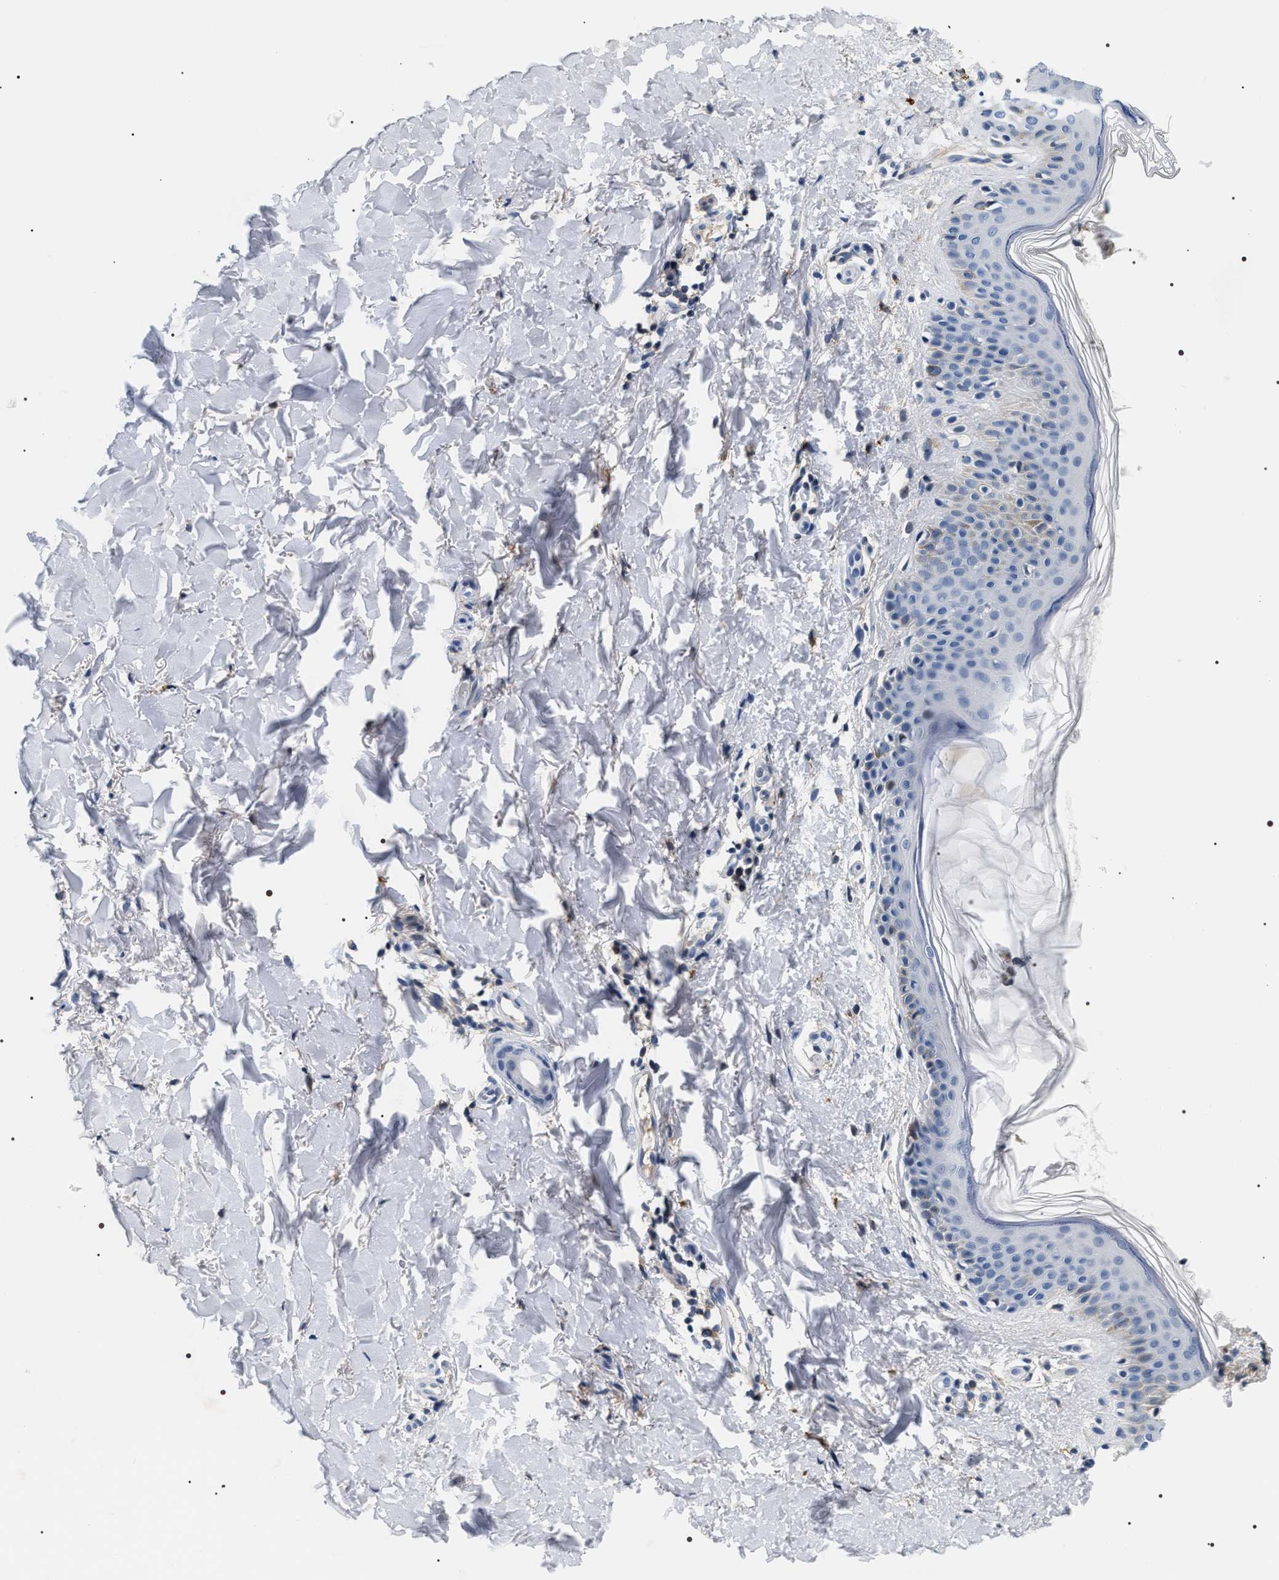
{"staining": {"intensity": "negative", "quantity": "none", "location": "none"}, "tissue": "skin", "cell_type": "Fibroblasts", "image_type": "normal", "snomed": [{"axis": "morphology", "description": "Normal tissue, NOS"}, {"axis": "topography", "description": "Skin"}], "caption": "Micrograph shows no protein staining in fibroblasts of unremarkable skin. Nuclei are stained in blue.", "gene": "BAG2", "patient": {"sex": "male", "age": 40}}